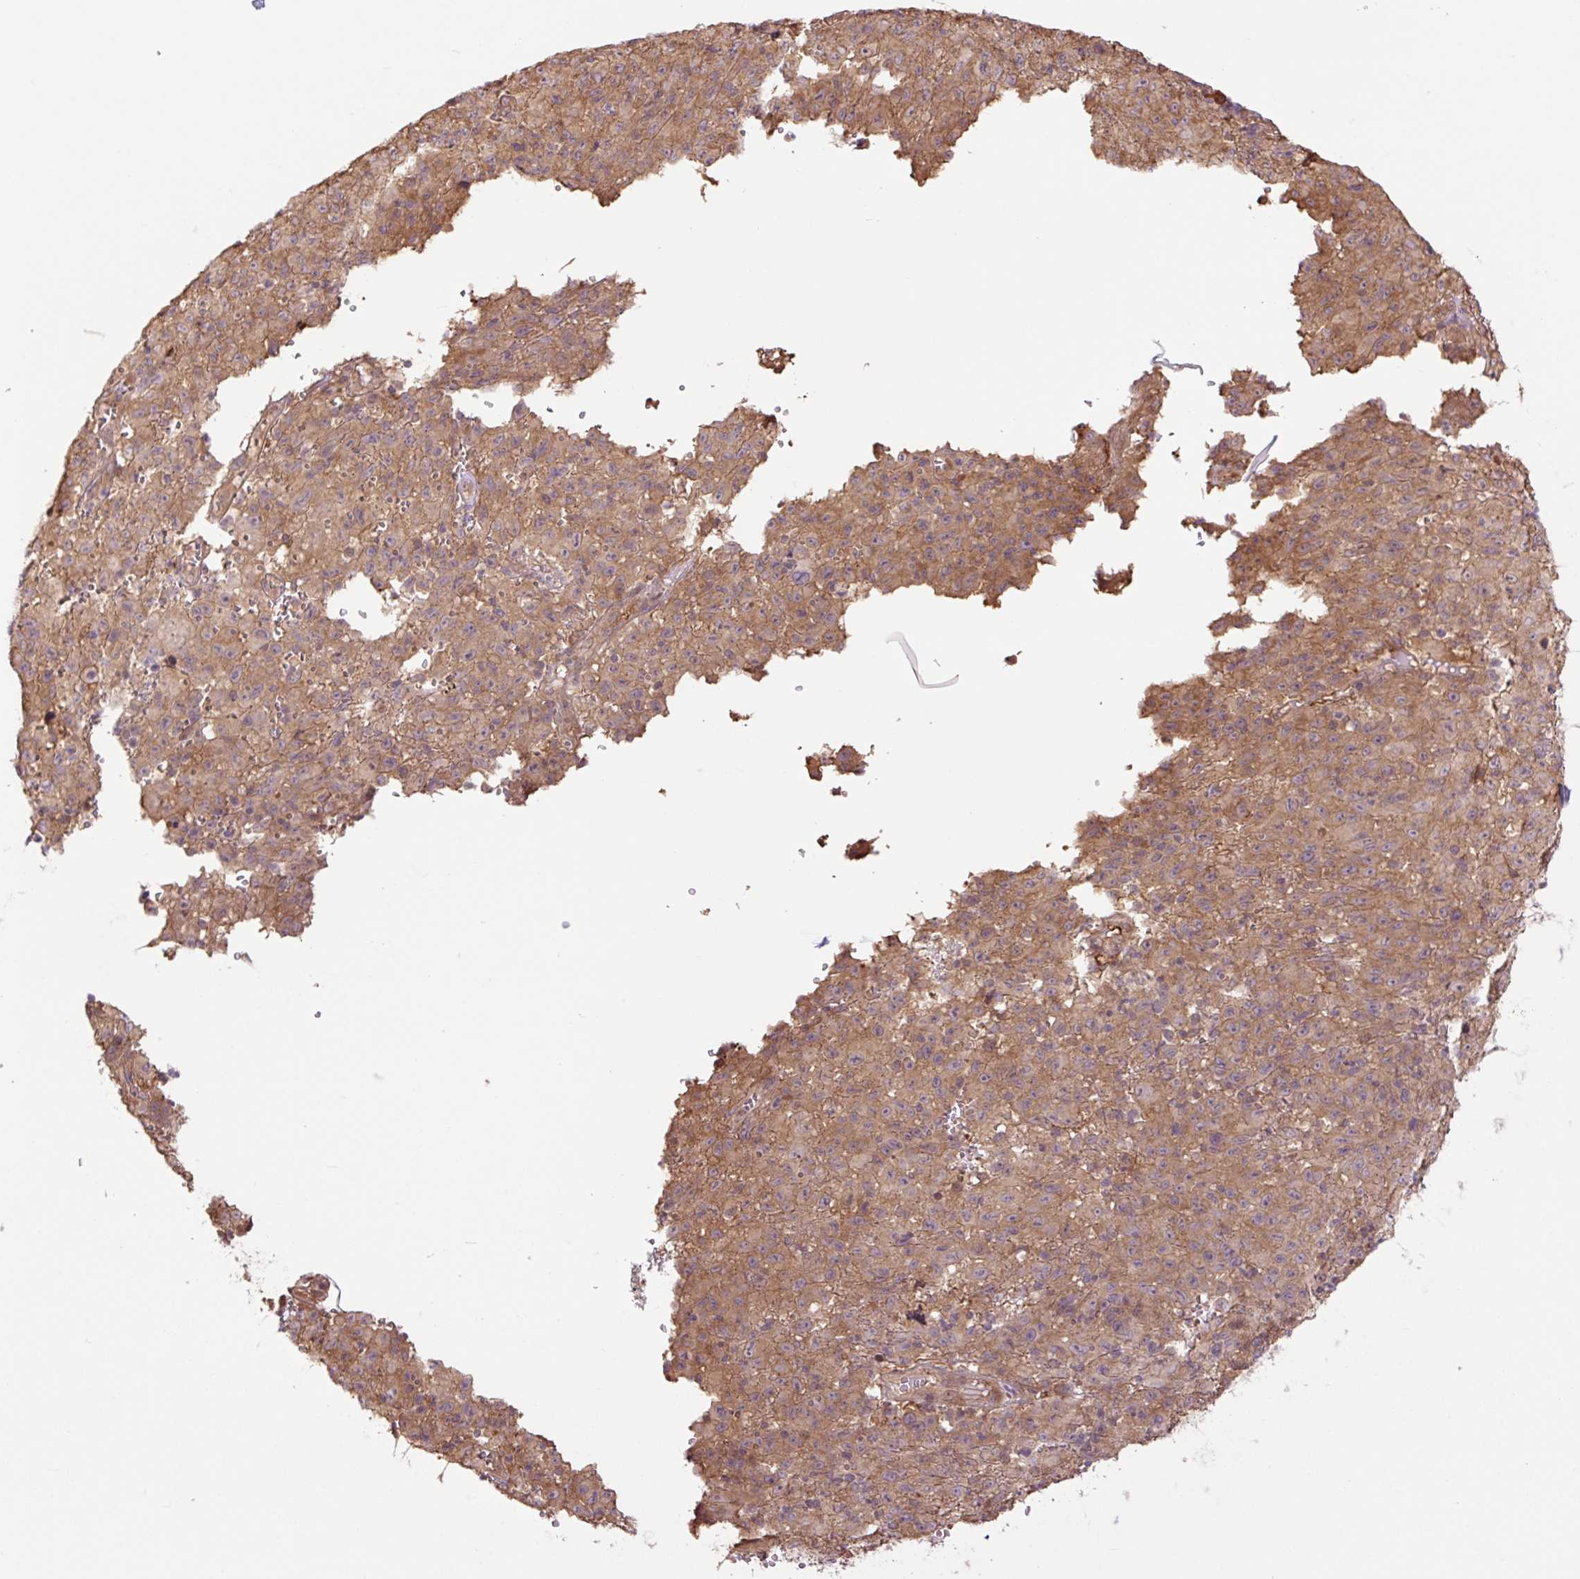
{"staining": {"intensity": "moderate", "quantity": ">75%", "location": "cytoplasmic/membranous"}, "tissue": "melanoma", "cell_type": "Tumor cells", "image_type": "cancer", "snomed": [{"axis": "morphology", "description": "Malignant melanoma, NOS"}, {"axis": "topography", "description": "Skin"}], "caption": "A histopathology image of human melanoma stained for a protein shows moderate cytoplasmic/membranous brown staining in tumor cells.", "gene": "TPT1", "patient": {"sex": "male", "age": 46}}